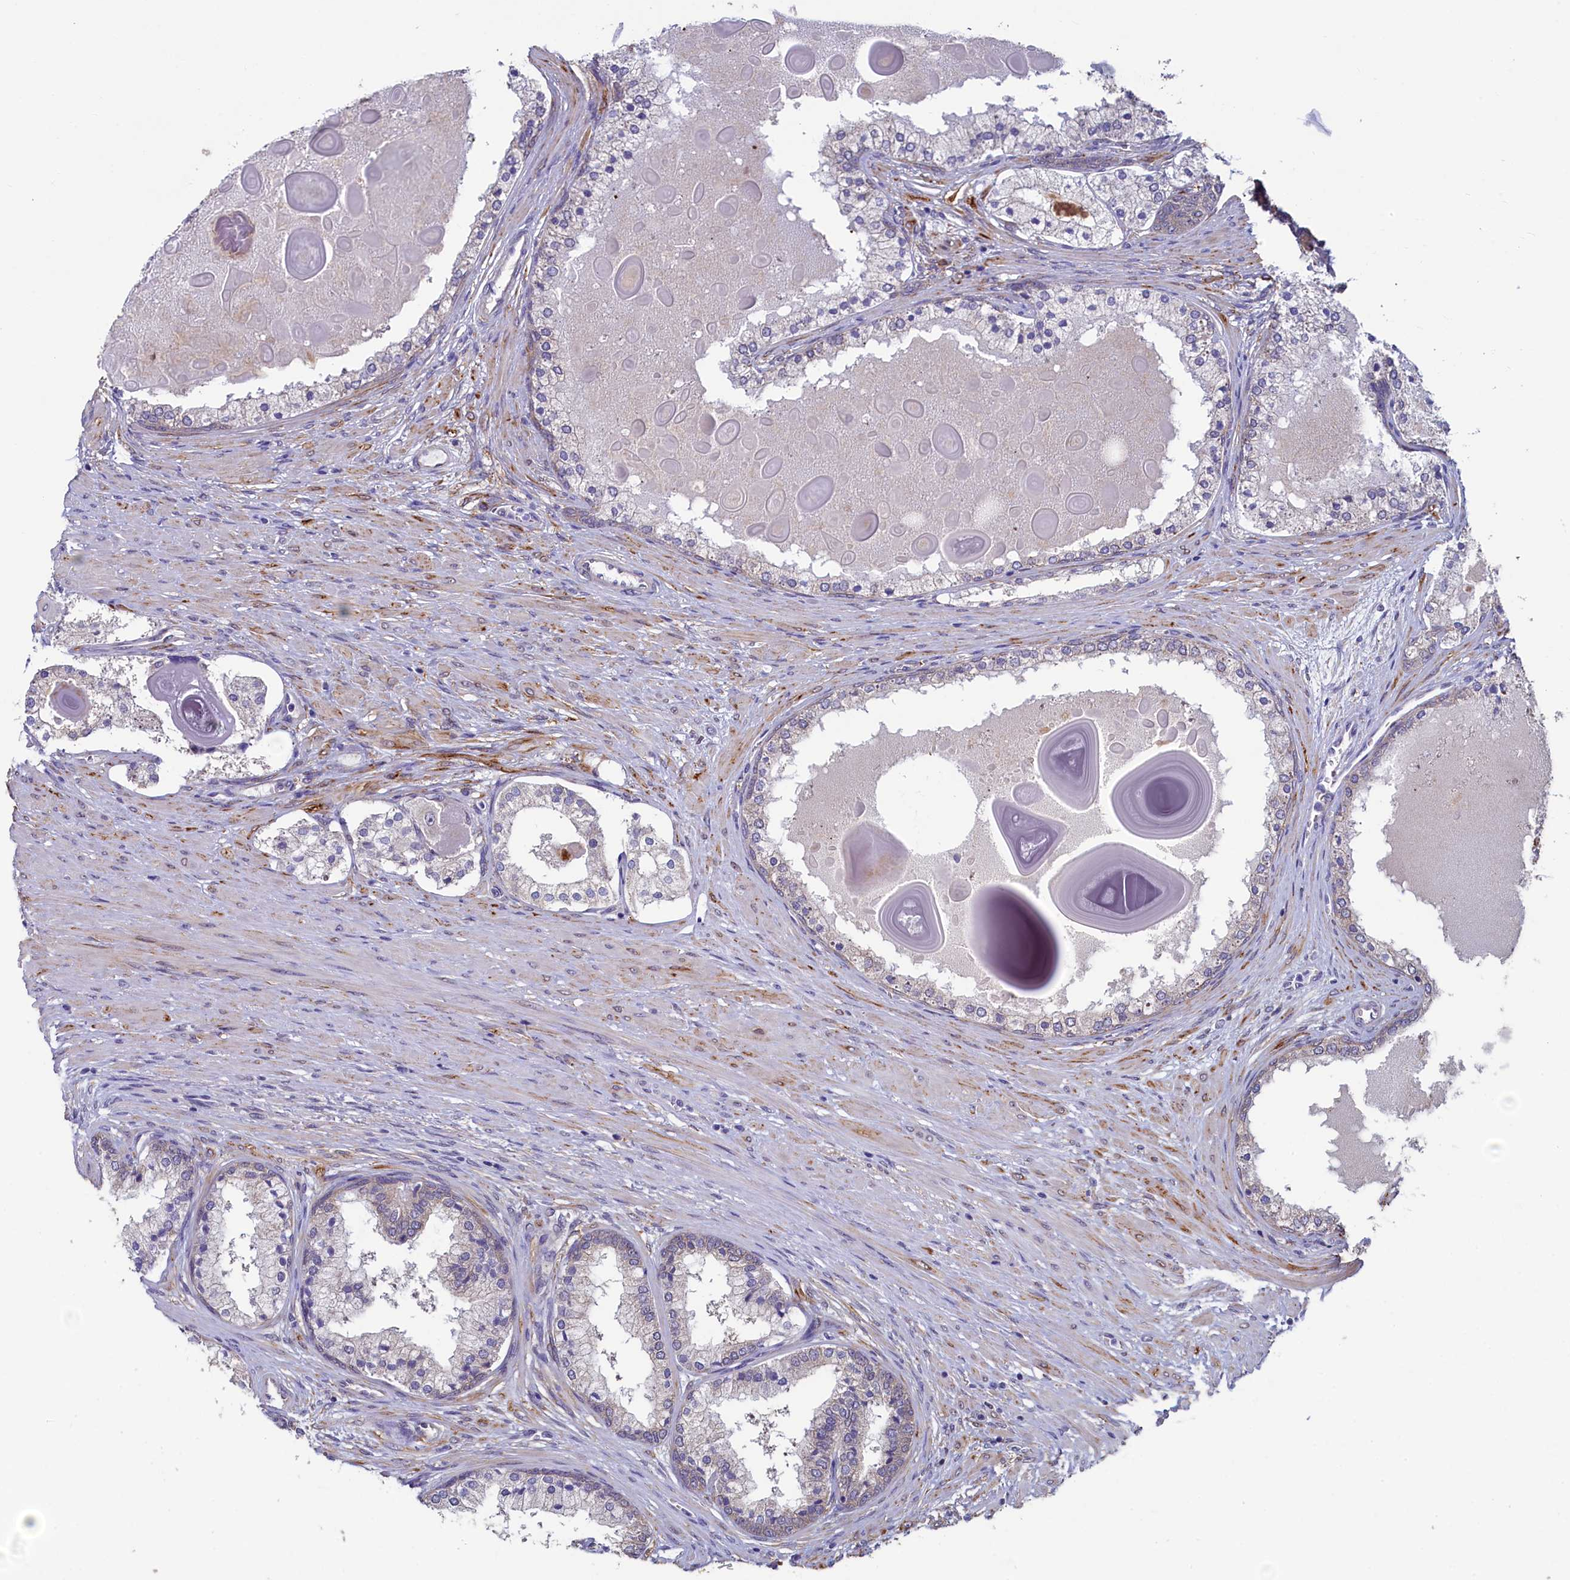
{"staining": {"intensity": "negative", "quantity": "none", "location": "none"}, "tissue": "prostate cancer", "cell_type": "Tumor cells", "image_type": "cancer", "snomed": [{"axis": "morphology", "description": "Adenocarcinoma, Low grade"}, {"axis": "topography", "description": "Prostate"}], "caption": "Prostate cancer stained for a protein using immunohistochemistry (IHC) displays no staining tumor cells.", "gene": "SPATA2L", "patient": {"sex": "male", "age": 59}}